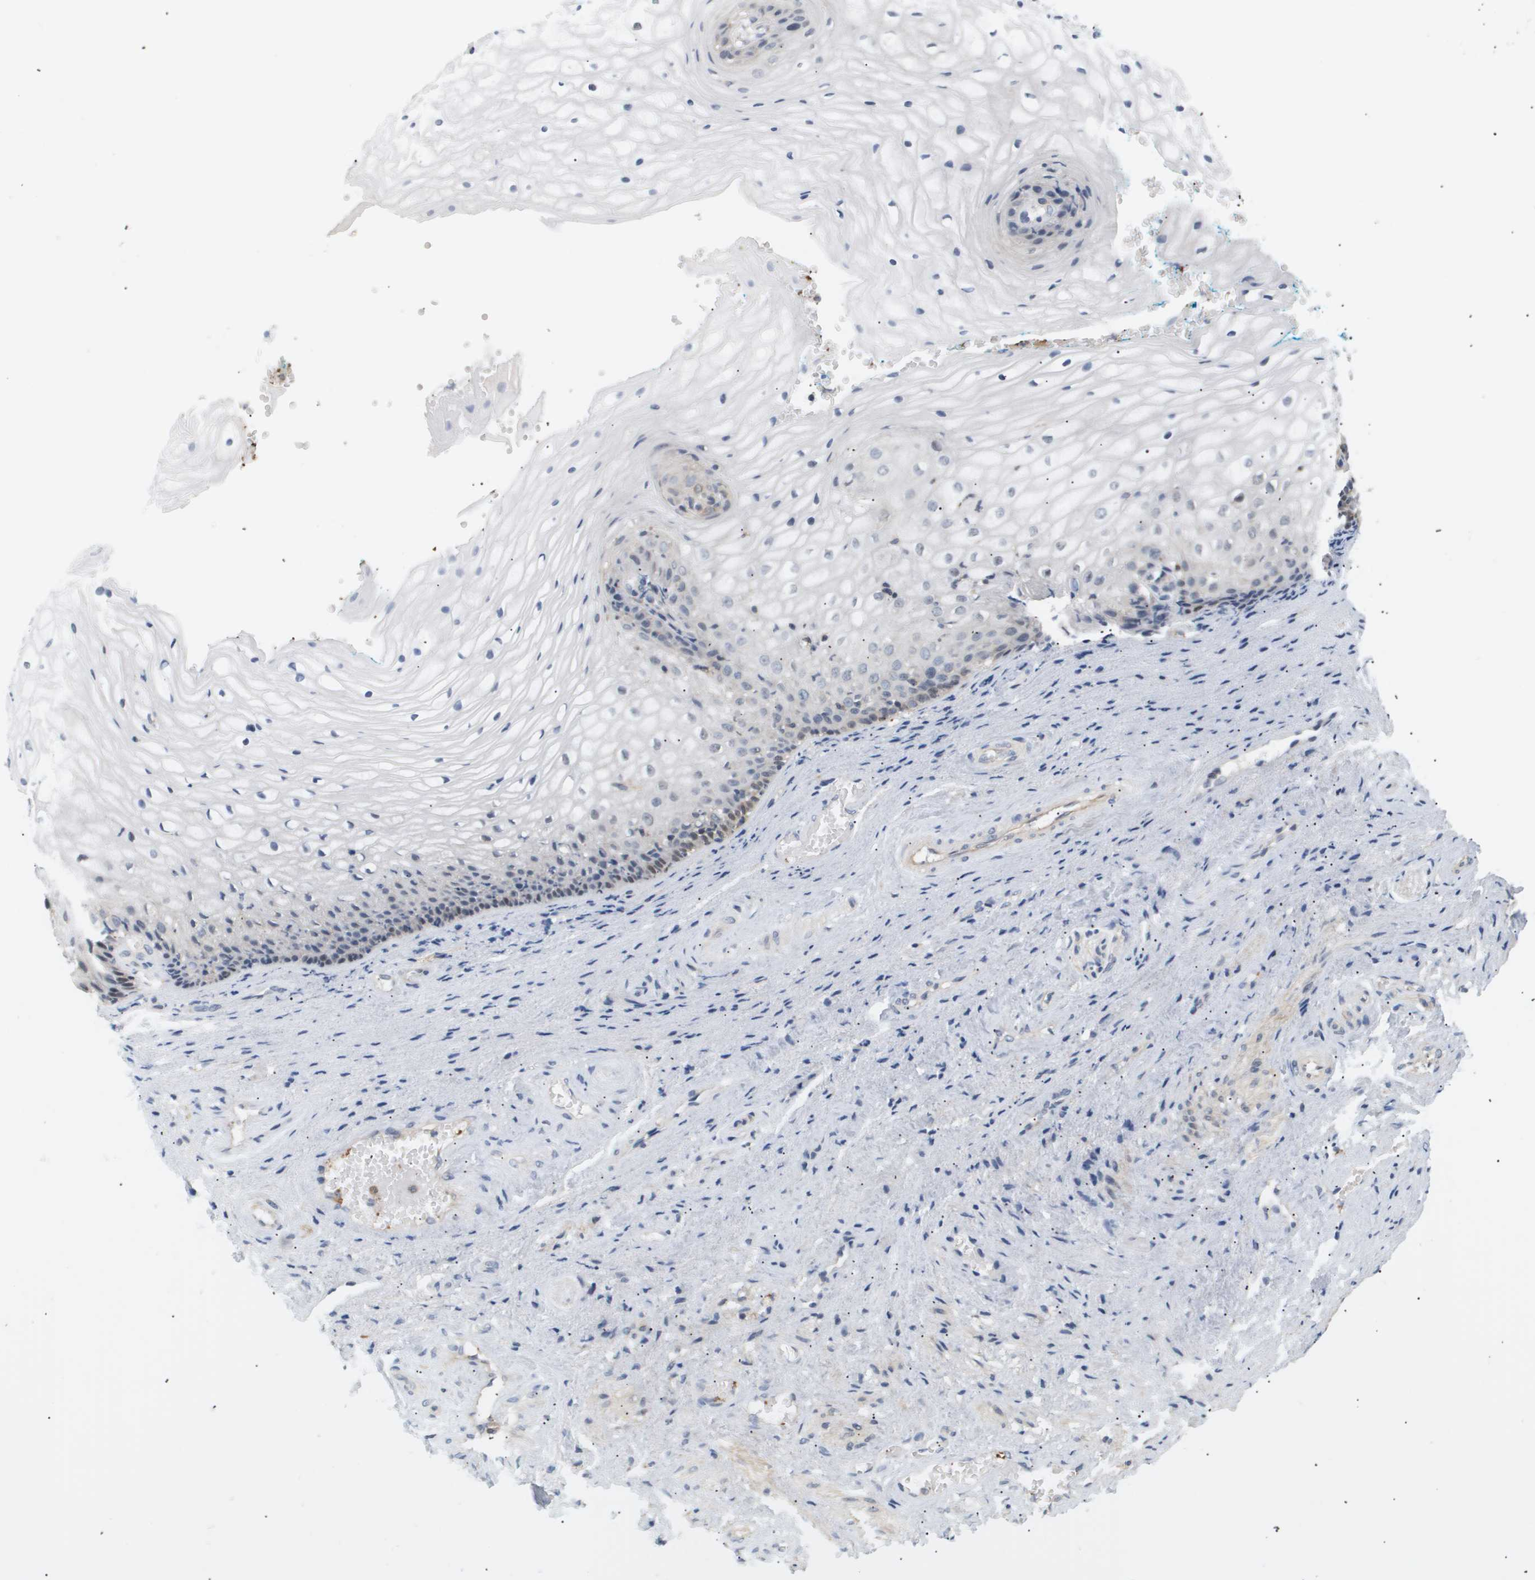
{"staining": {"intensity": "moderate", "quantity": "<25%", "location": "cytoplasmic/membranous,nuclear"}, "tissue": "vagina", "cell_type": "Squamous epithelial cells", "image_type": "normal", "snomed": [{"axis": "morphology", "description": "Normal tissue, NOS"}, {"axis": "topography", "description": "Vagina"}], "caption": "Immunohistochemistry image of benign vagina stained for a protein (brown), which shows low levels of moderate cytoplasmic/membranous,nuclear positivity in about <25% of squamous epithelial cells.", "gene": "CORO2B", "patient": {"sex": "female", "age": 34}}